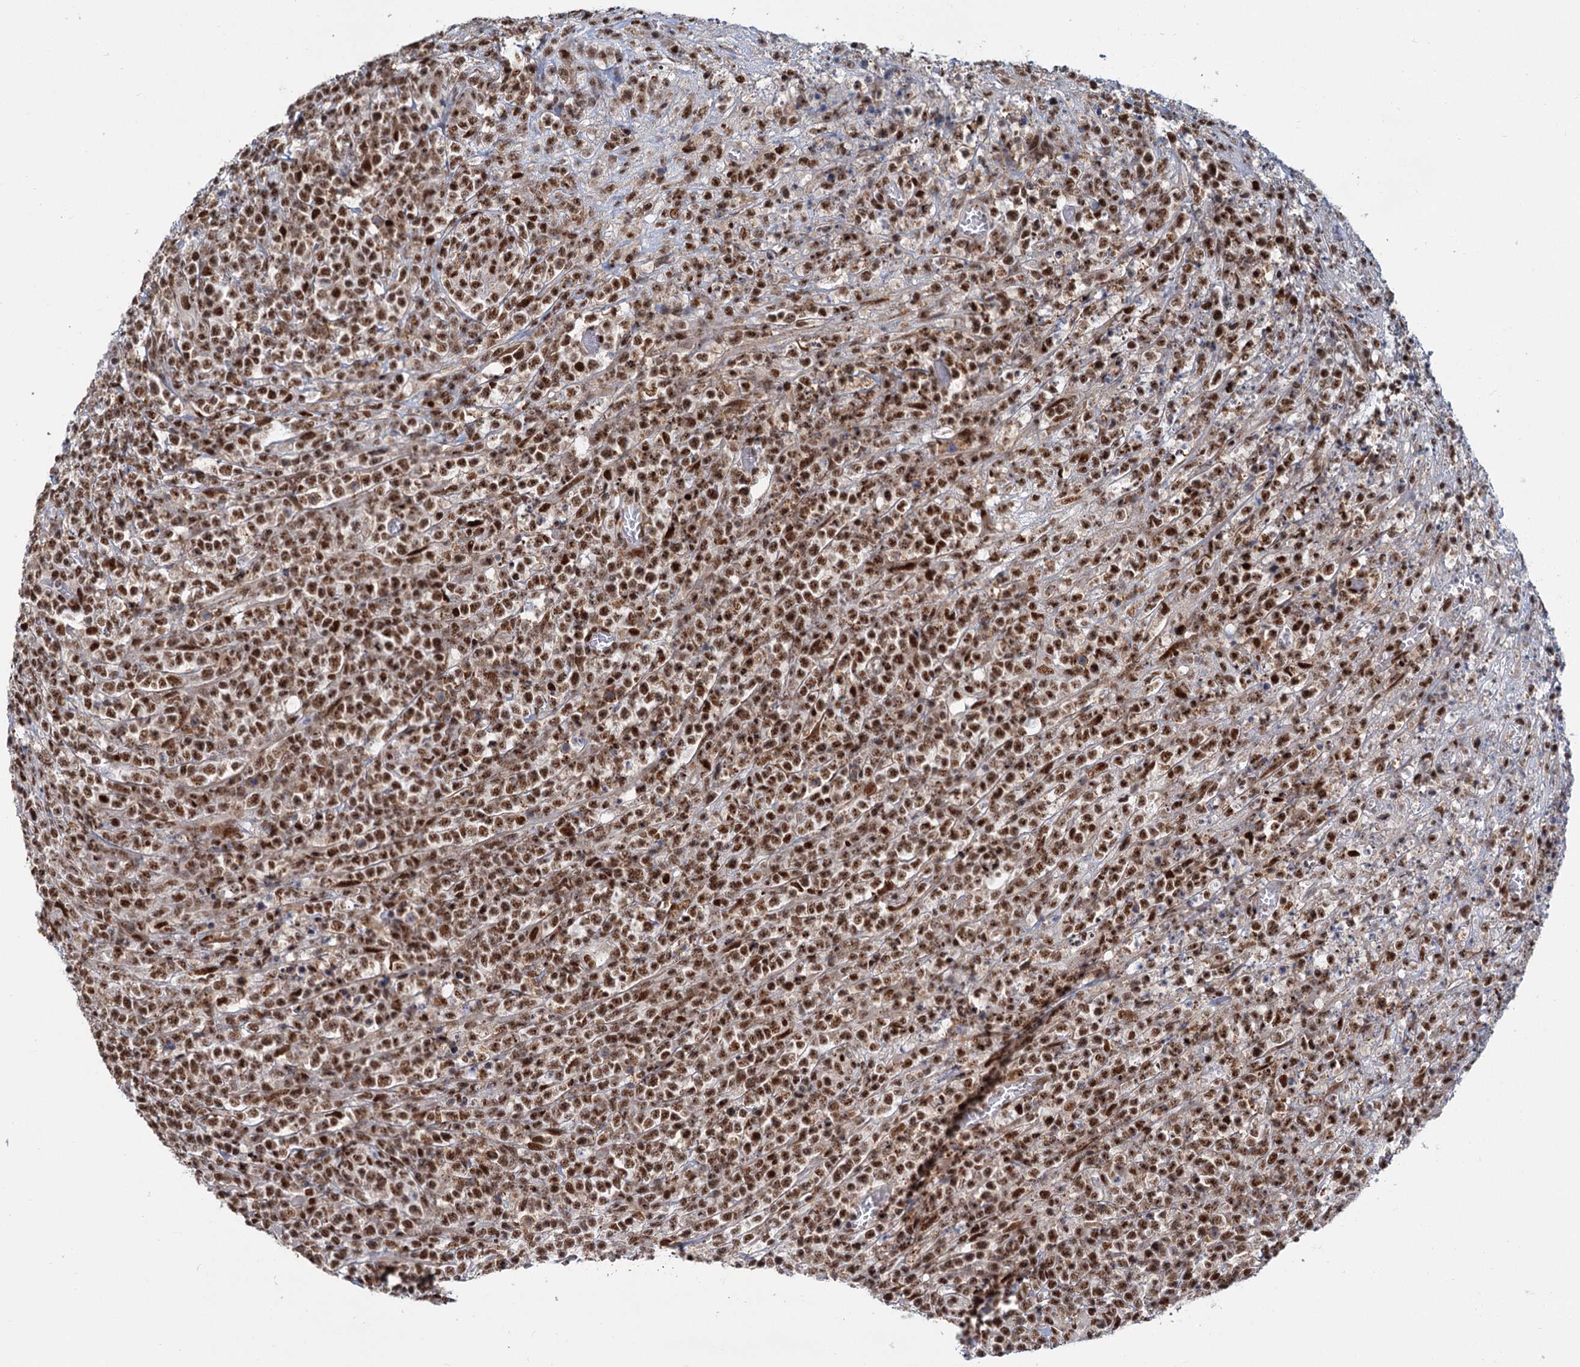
{"staining": {"intensity": "moderate", "quantity": ">75%", "location": "nuclear"}, "tissue": "lymphoma", "cell_type": "Tumor cells", "image_type": "cancer", "snomed": [{"axis": "morphology", "description": "Malignant lymphoma, non-Hodgkin's type, High grade"}, {"axis": "topography", "description": "Colon"}], "caption": "Malignant lymphoma, non-Hodgkin's type (high-grade) stained with immunohistochemistry (IHC) exhibits moderate nuclear expression in approximately >75% of tumor cells.", "gene": "WBP4", "patient": {"sex": "female", "age": 53}}